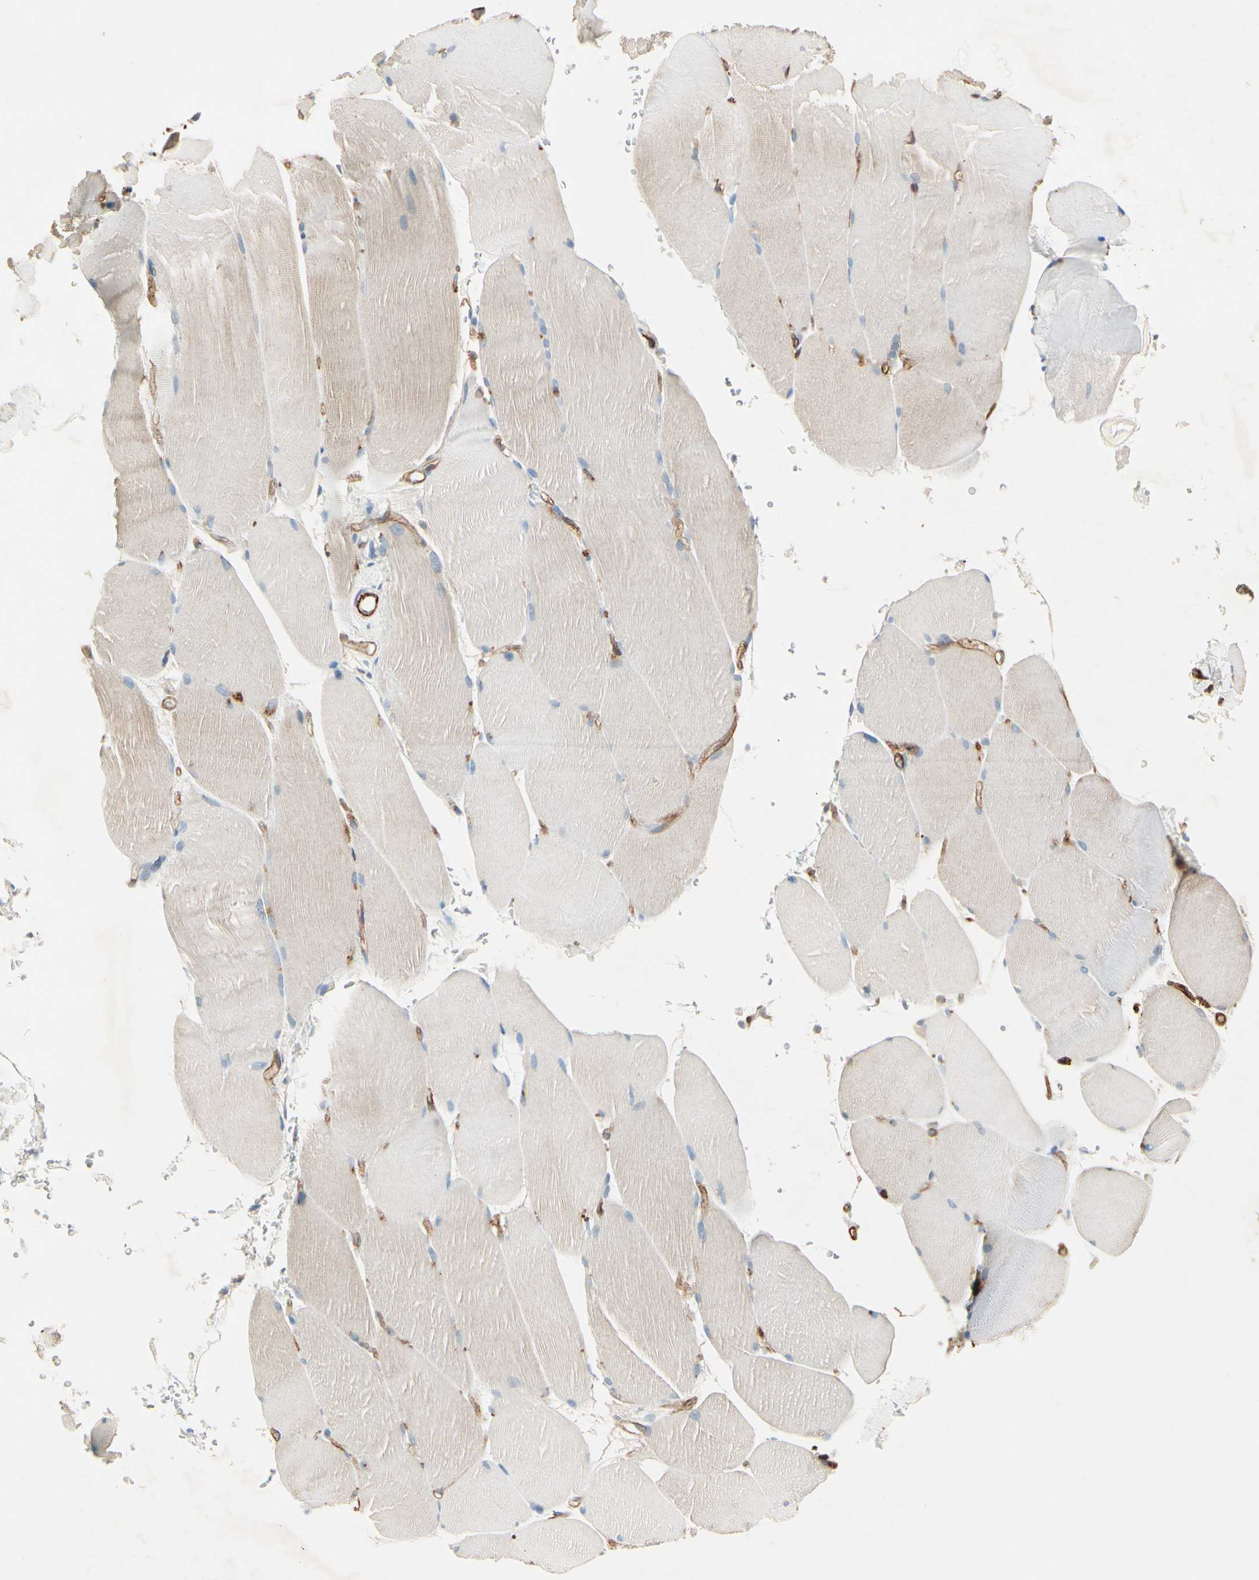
{"staining": {"intensity": "weak", "quantity": "25%-75%", "location": "cytoplasmic/membranous"}, "tissue": "skeletal muscle", "cell_type": "Myocytes", "image_type": "normal", "snomed": [{"axis": "morphology", "description": "Normal tissue, NOS"}, {"axis": "topography", "description": "Skin"}, {"axis": "topography", "description": "Skeletal muscle"}], "caption": "The immunohistochemical stain shows weak cytoplasmic/membranous expression in myocytes of unremarkable skeletal muscle.", "gene": "CD93", "patient": {"sex": "male", "age": 83}}